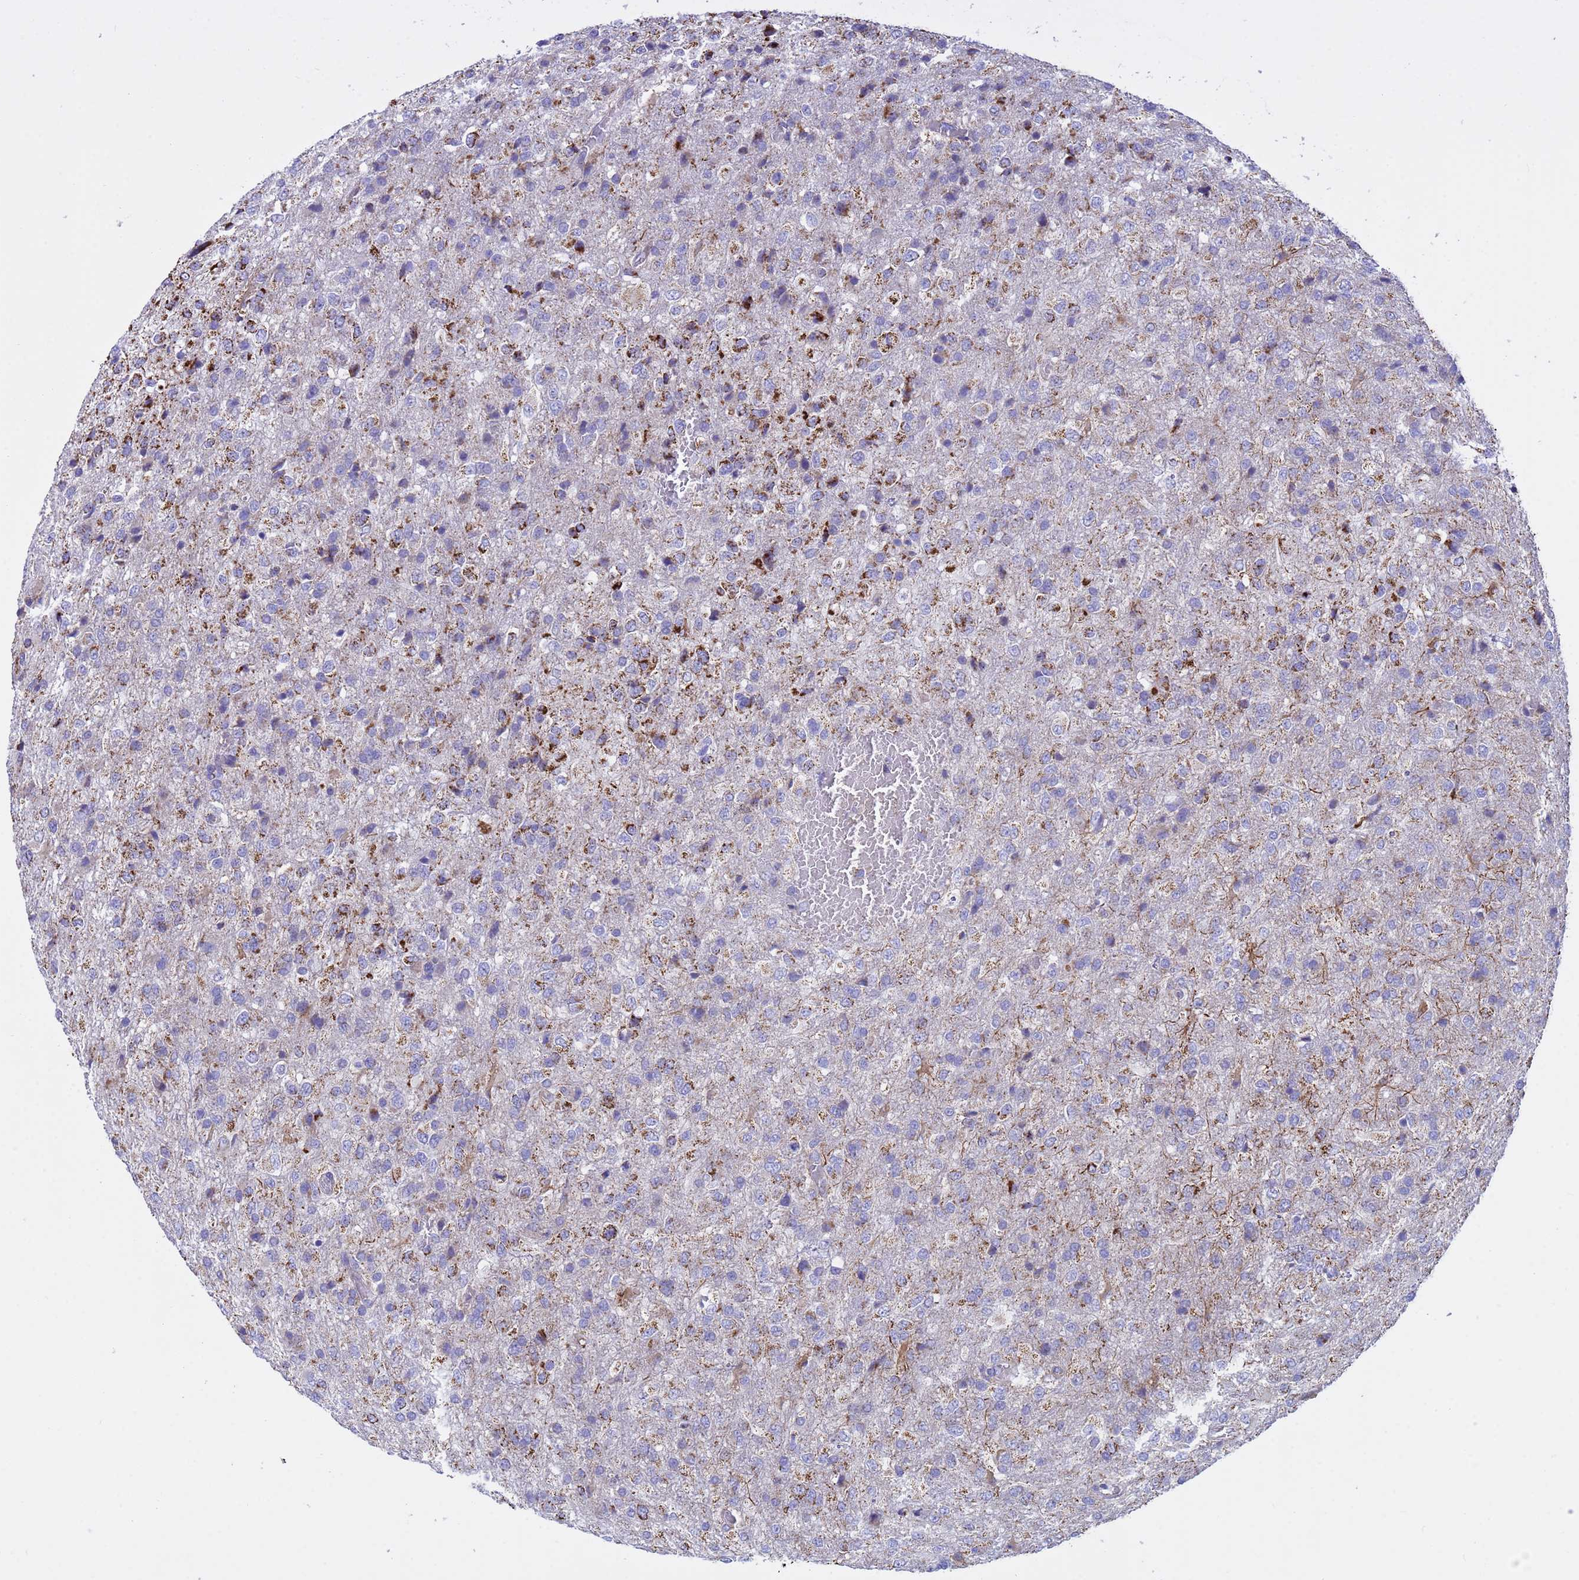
{"staining": {"intensity": "moderate", "quantity": "<25%", "location": "cytoplasmic/membranous"}, "tissue": "glioma", "cell_type": "Tumor cells", "image_type": "cancer", "snomed": [{"axis": "morphology", "description": "Glioma, malignant, High grade"}, {"axis": "topography", "description": "Brain"}], "caption": "High-grade glioma (malignant) stained with immunohistochemistry (IHC) shows moderate cytoplasmic/membranous positivity in approximately <25% of tumor cells.", "gene": "TUBGCP3", "patient": {"sex": "female", "age": 74}}